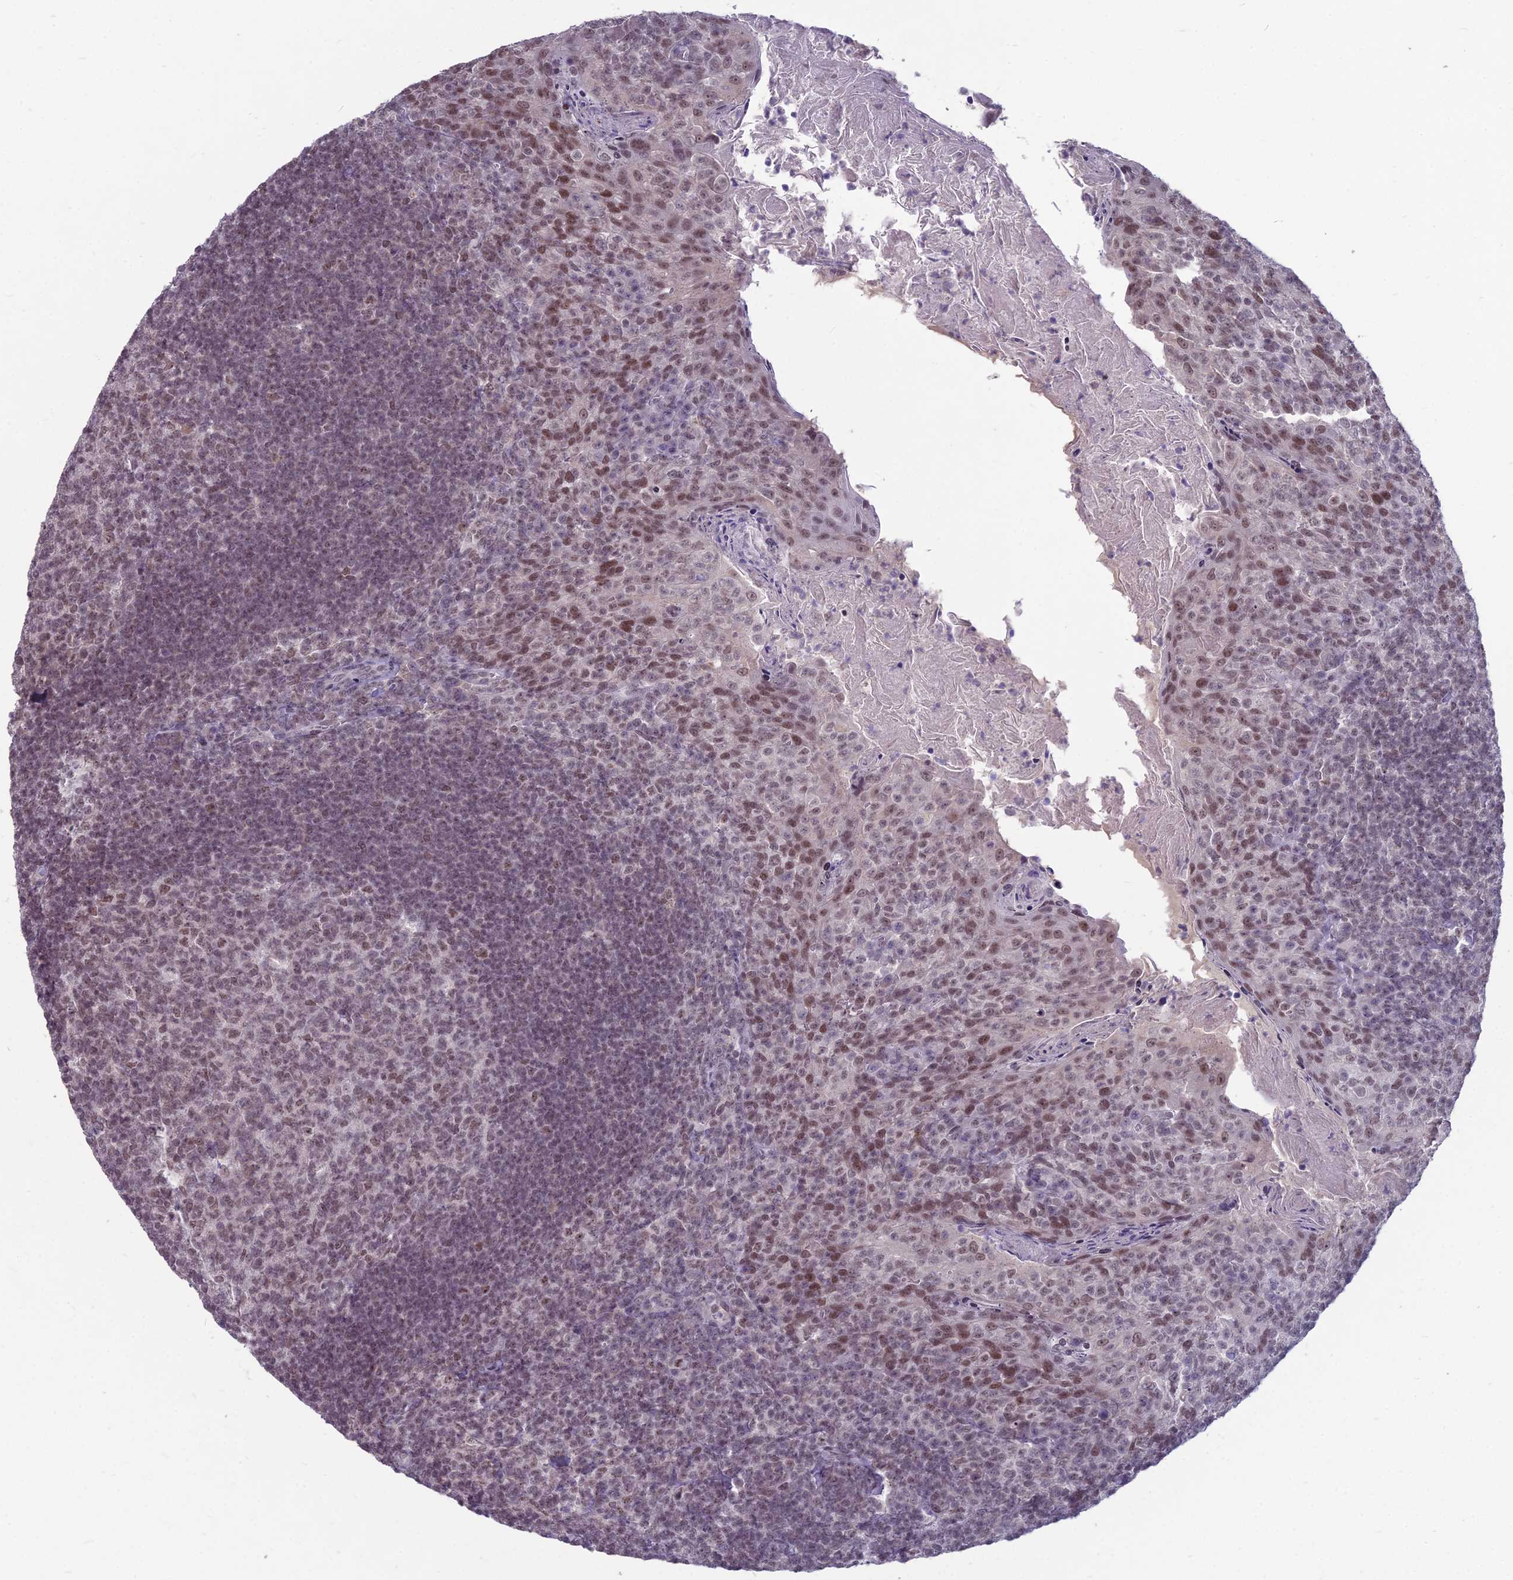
{"staining": {"intensity": "weak", "quantity": "25%-75%", "location": "nuclear"}, "tissue": "tonsil", "cell_type": "Germinal center cells", "image_type": "normal", "snomed": [{"axis": "morphology", "description": "Normal tissue, NOS"}, {"axis": "topography", "description": "Tonsil"}], "caption": "This is an image of immunohistochemistry staining of normal tonsil, which shows weak expression in the nuclear of germinal center cells.", "gene": "KAT7", "patient": {"sex": "female", "age": 10}}